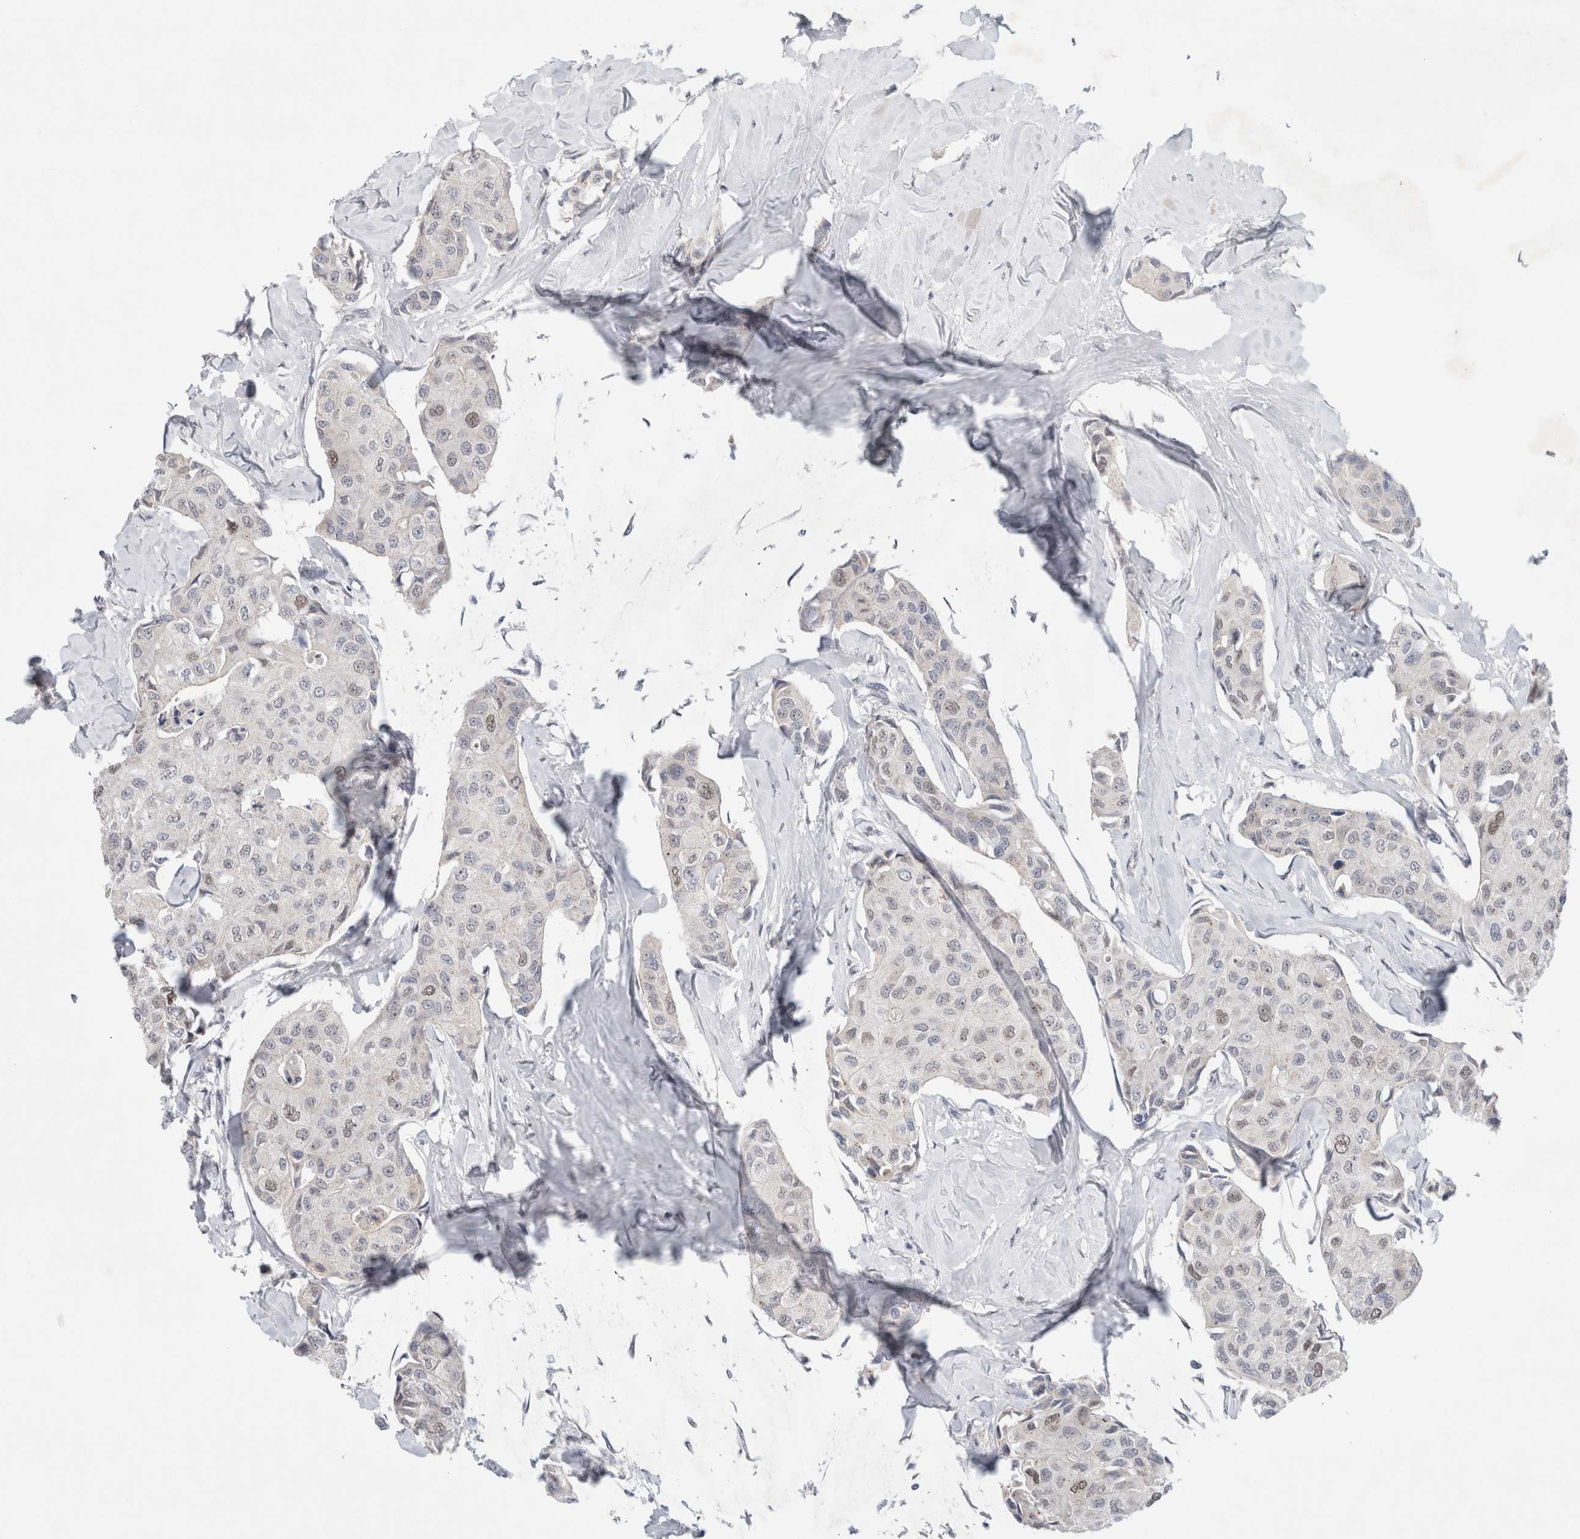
{"staining": {"intensity": "weak", "quantity": "<25%", "location": "nuclear"}, "tissue": "breast cancer", "cell_type": "Tumor cells", "image_type": "cancer", "snomed": [{"axis": "morphology", "description": "Duct carcinoma"}, {"axis": "topography", "description": "Breast"}], "caption": "There is no significant staining in tumor cells of breast intraductal carcinoma.", "gene": "KNL1", "patient": {"sex": "female", "age": 80}}